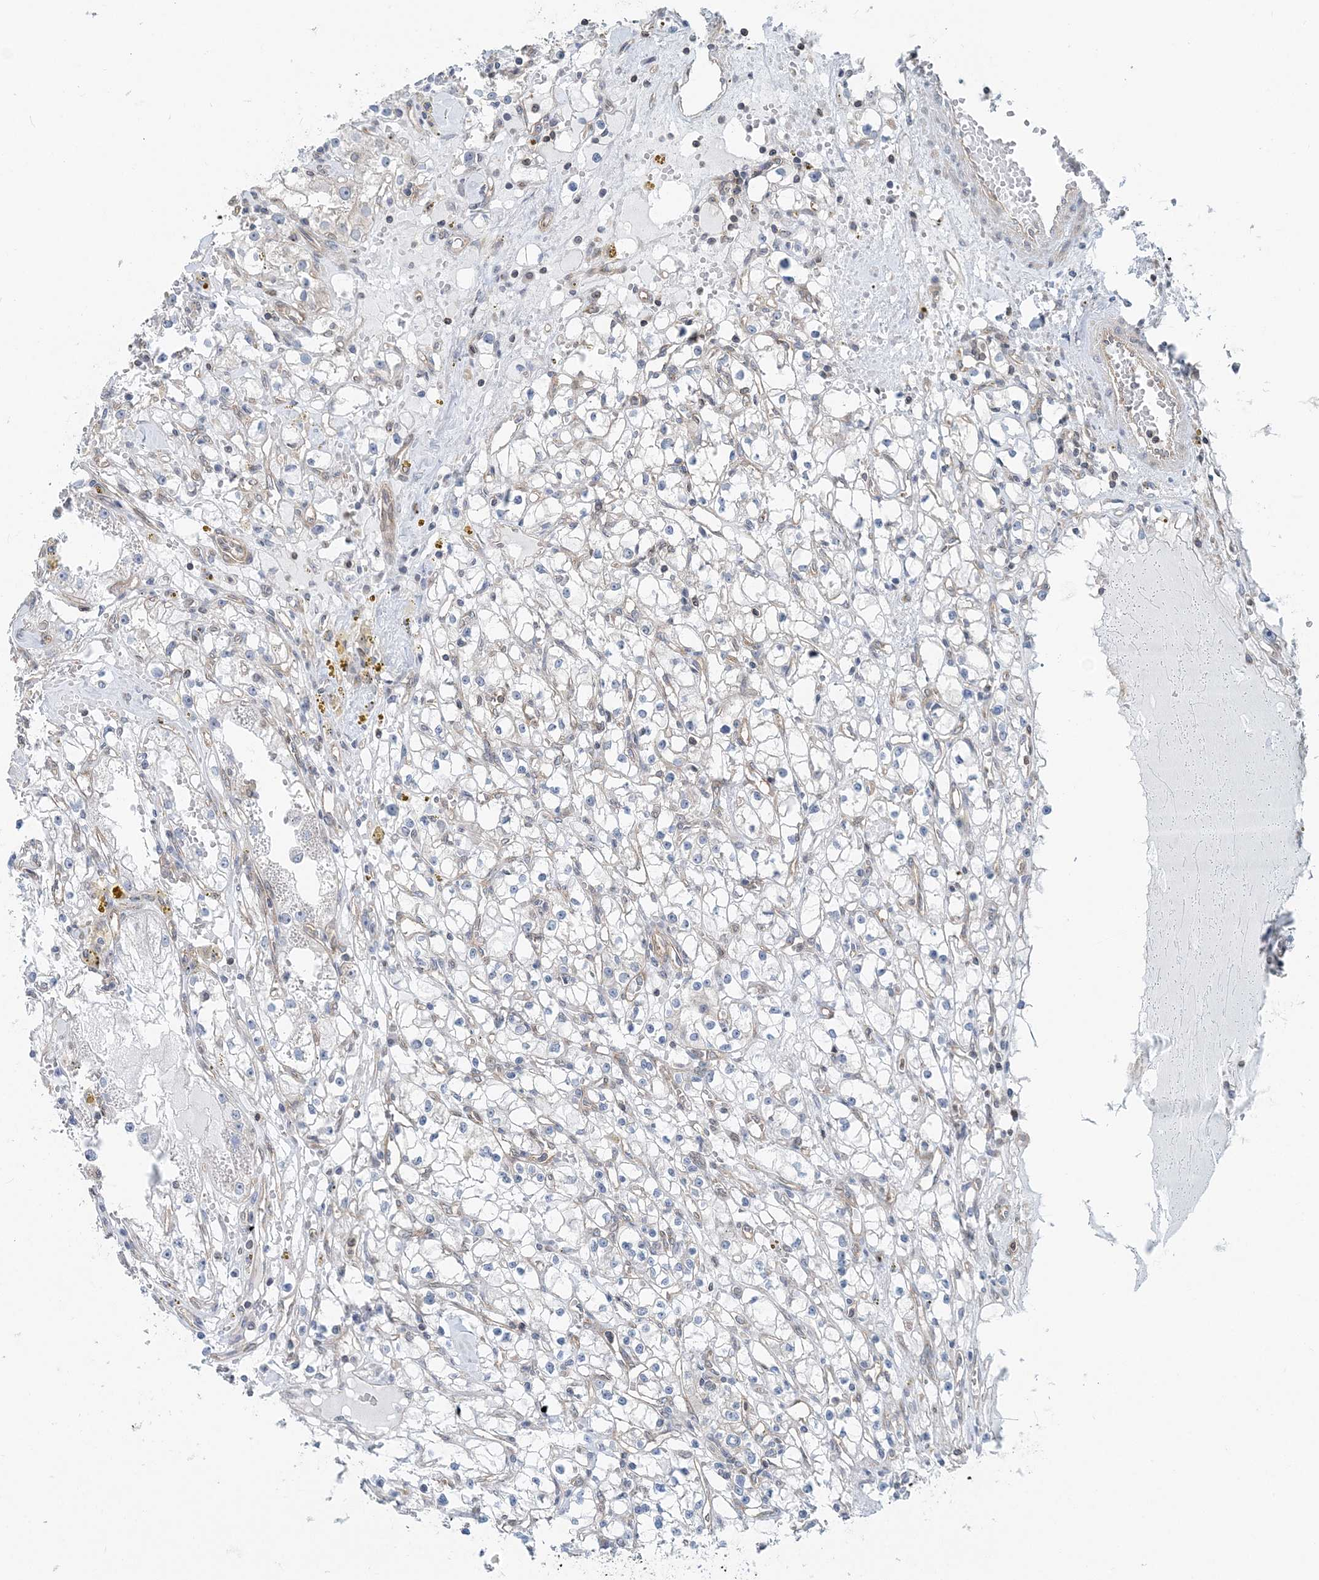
{"staining": {"intensity": "negative", "quantity": "none", "location": "none"}, "tissue": "renal cancer", "cell_type": "Tumor cells", "image_type": "cancer", "snomed": [{"axis": "morphology", "description": "Adenocarcinoma, NOS"}, {"axis": "topography", "description": "Kidney"}], "caption": "Renal adenocarcinoma stained for a protein using immunohistochemistry displays no expression tumor cells.", "gene": "MOB4", "patient": {"sex": "male", "age": 56}}